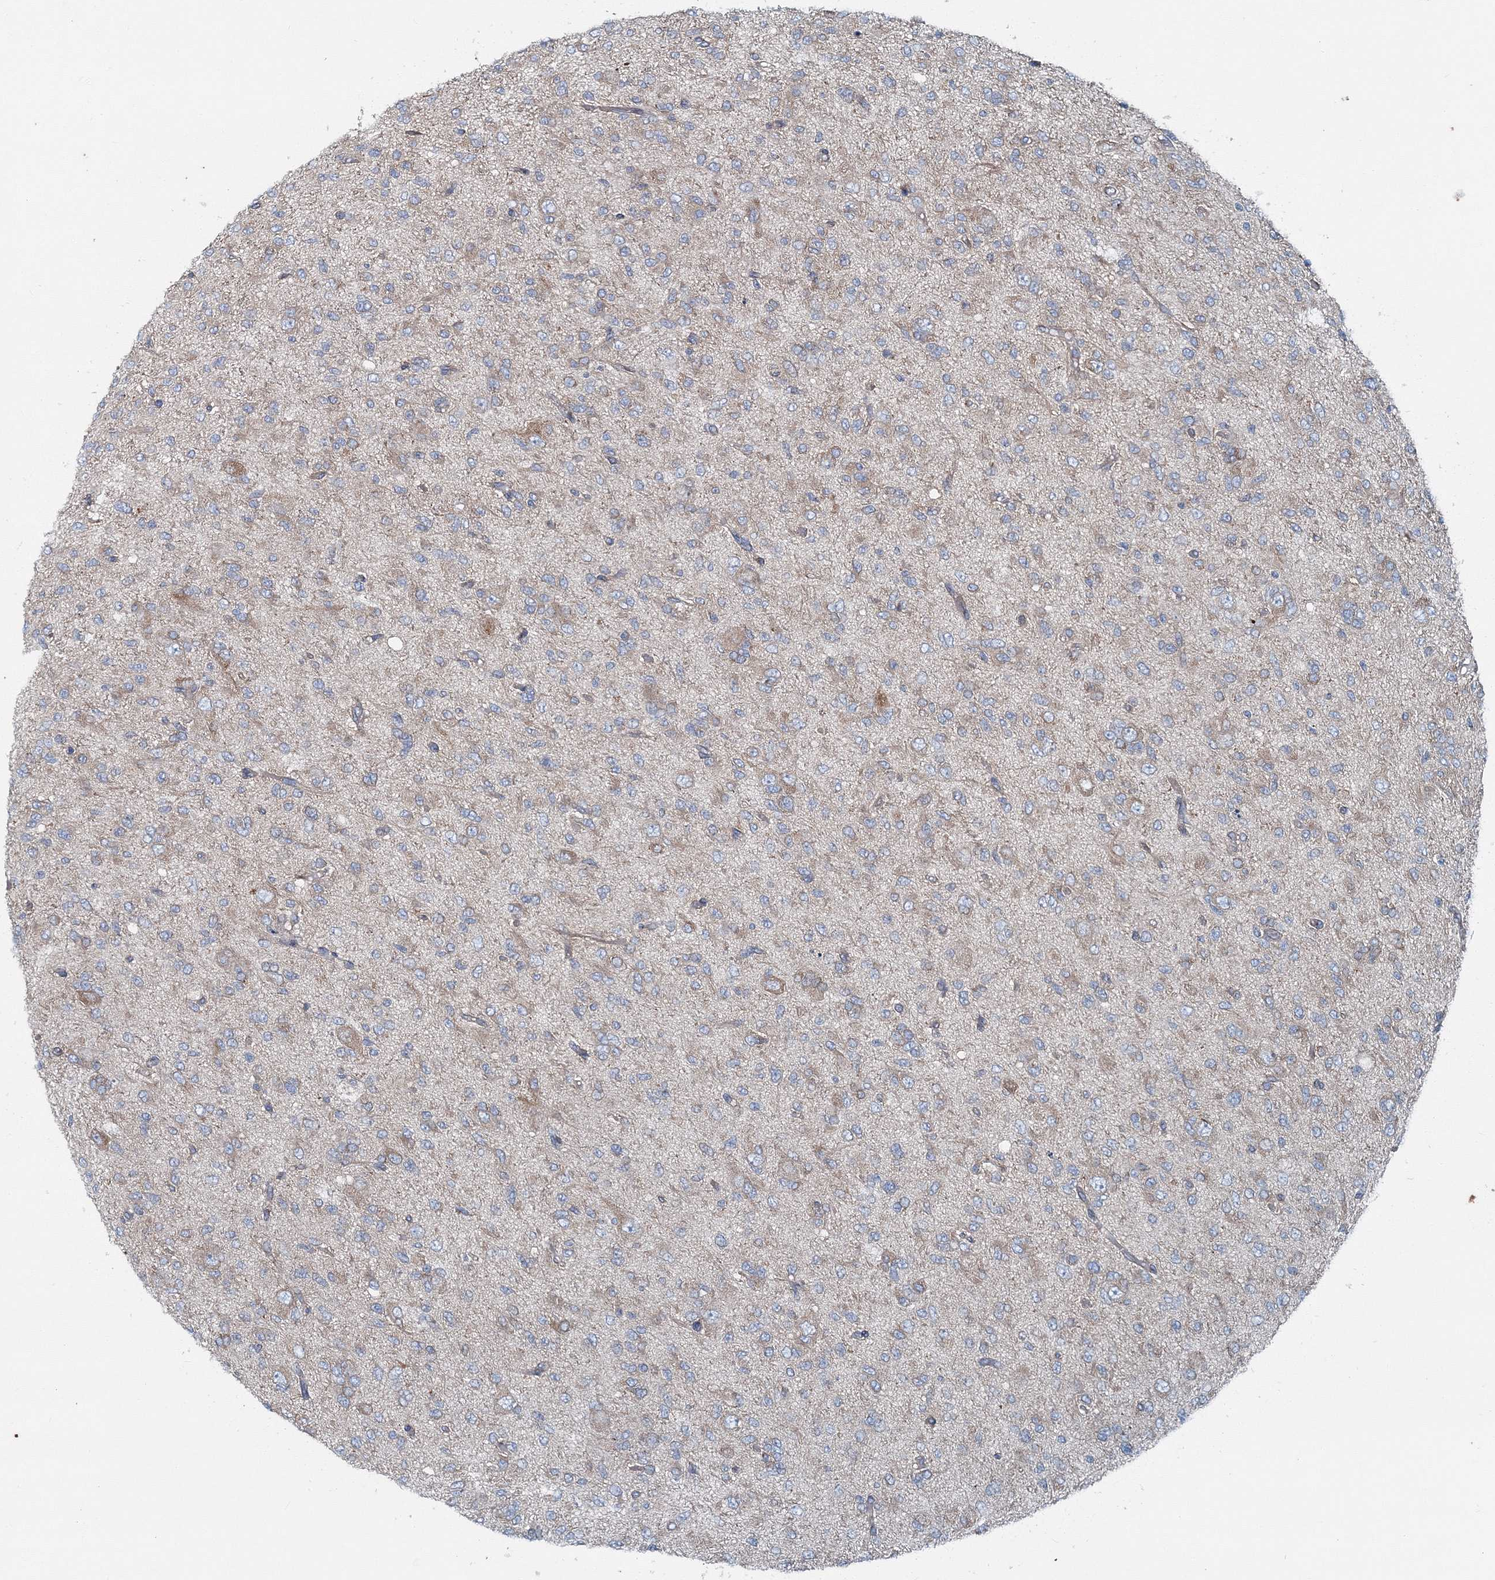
{"staining": {"intensity": "weak", "quantity": "<25%", "location": "cytoplasmic/membranous"}, "tissue": "glioma", "cell_type": "Tumor cells", "image_type": "cancer", "snomed": [{"axis": "morphology", "description": "Glioma, malignant, High grade"}, {"axis": "topography", "description": "Brain"}], "caption": "Histopathology image shows no significant protein staining in tumor cells of malignant glioma (high-grade). Nuclei are stained in blue.", "gene": "MPHOSPH9", "patient": {"sex": "female", "age": 59}}